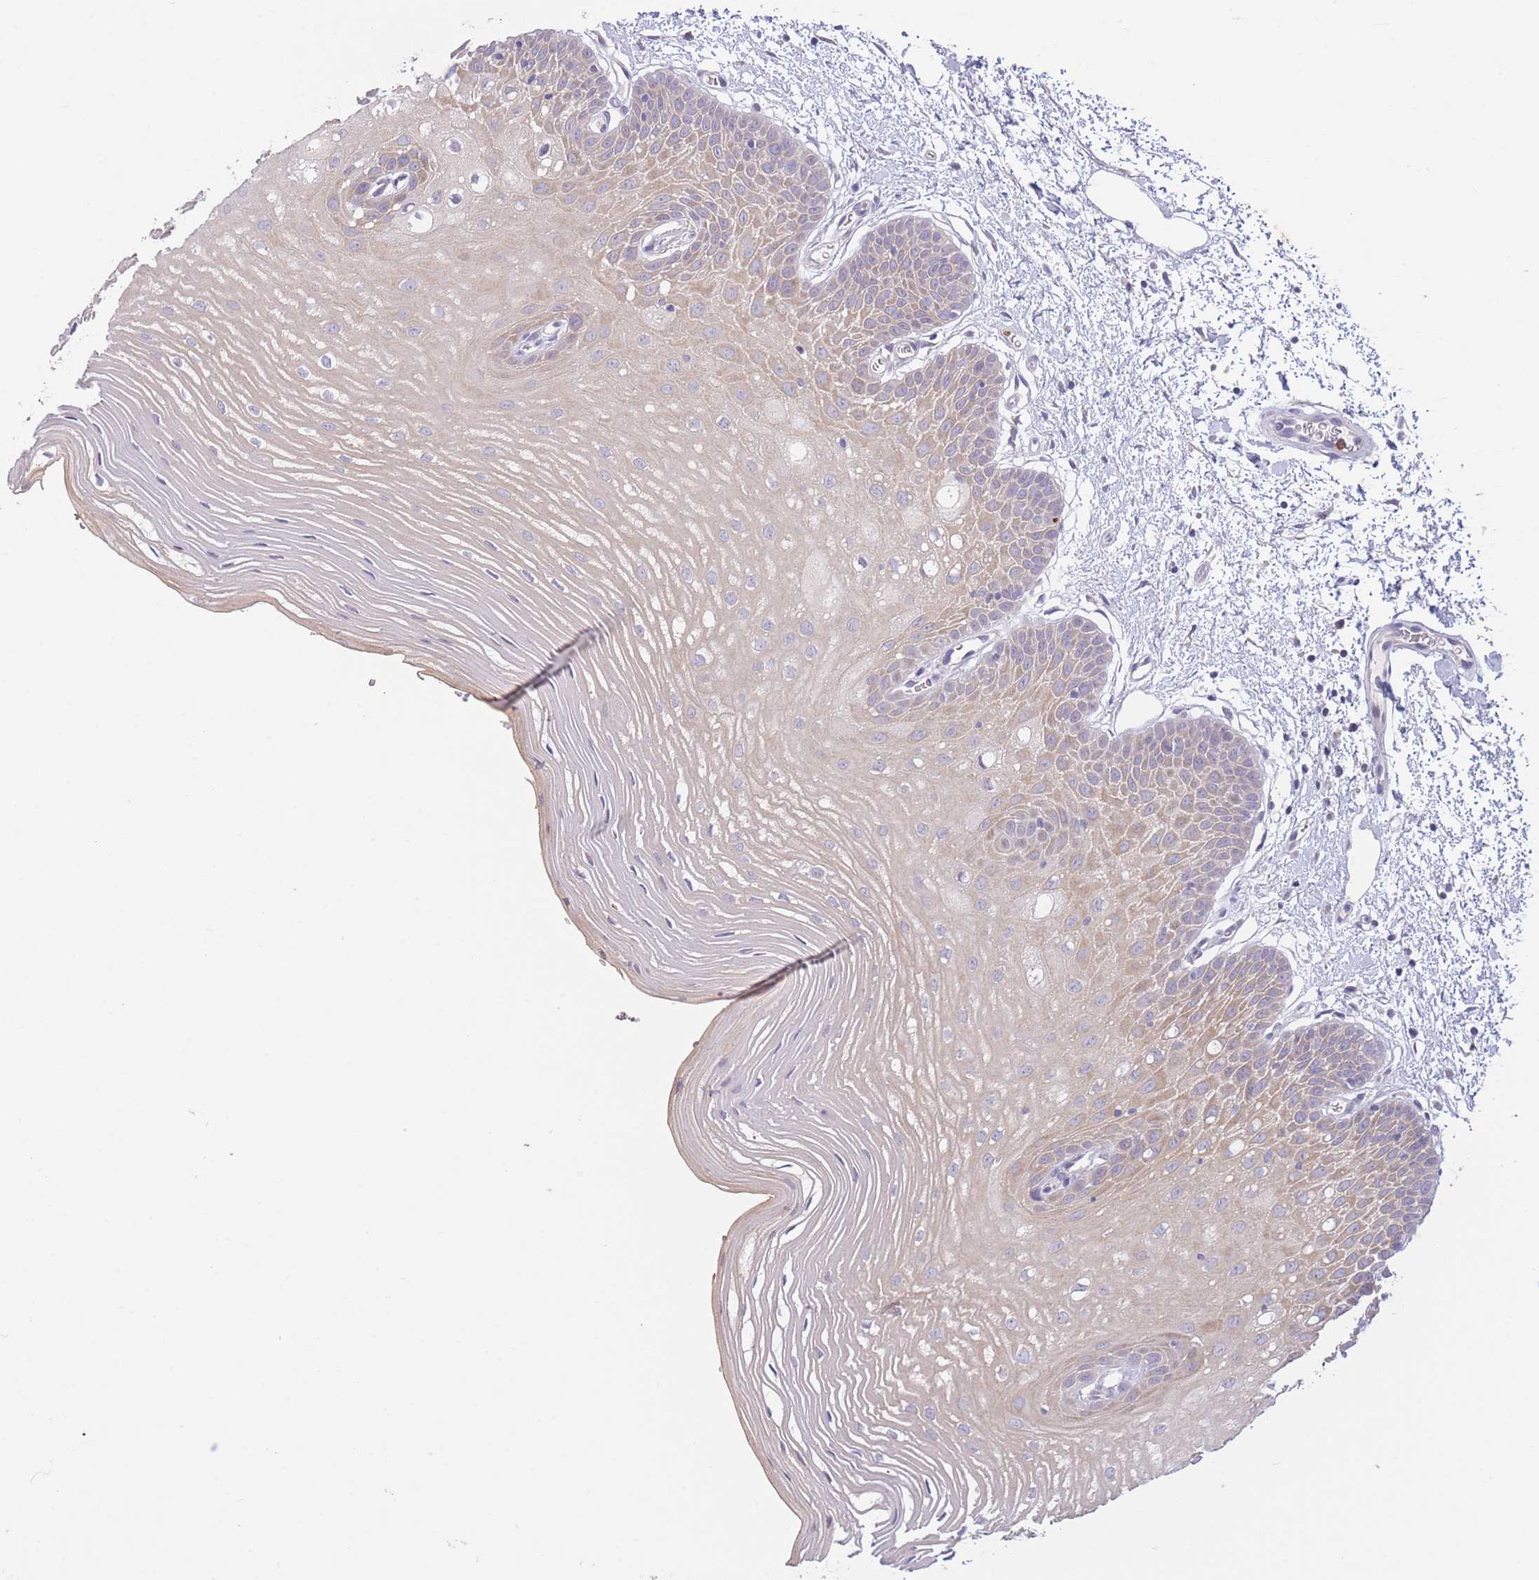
{"staining": {"intensity": "weak", "quantity": "25%-75%", "location": "cytoplasmic/membranous"}, "tissue": "oral mucosa", "cell_type": "Squamous epithelial cells", "image_type": "normal", "snomed": [{"axis": "morphology", "description": "Normal tissue, NOS"}, {"axis": "topography", "description": "Oral tissue"}, {"axis": "topography", "description": "Tounge, NOS"}], "caption": "High-power microscopy captured an immunohistochemistry (IHC) micrograph of unremarkable oral mucosa, revealing weak cytoplasmic/membranous expression in approximately 25%-75% of squamous epithelial cells.", "gene": "CENPM", "patient": {"sex": "female", "age": 73}}